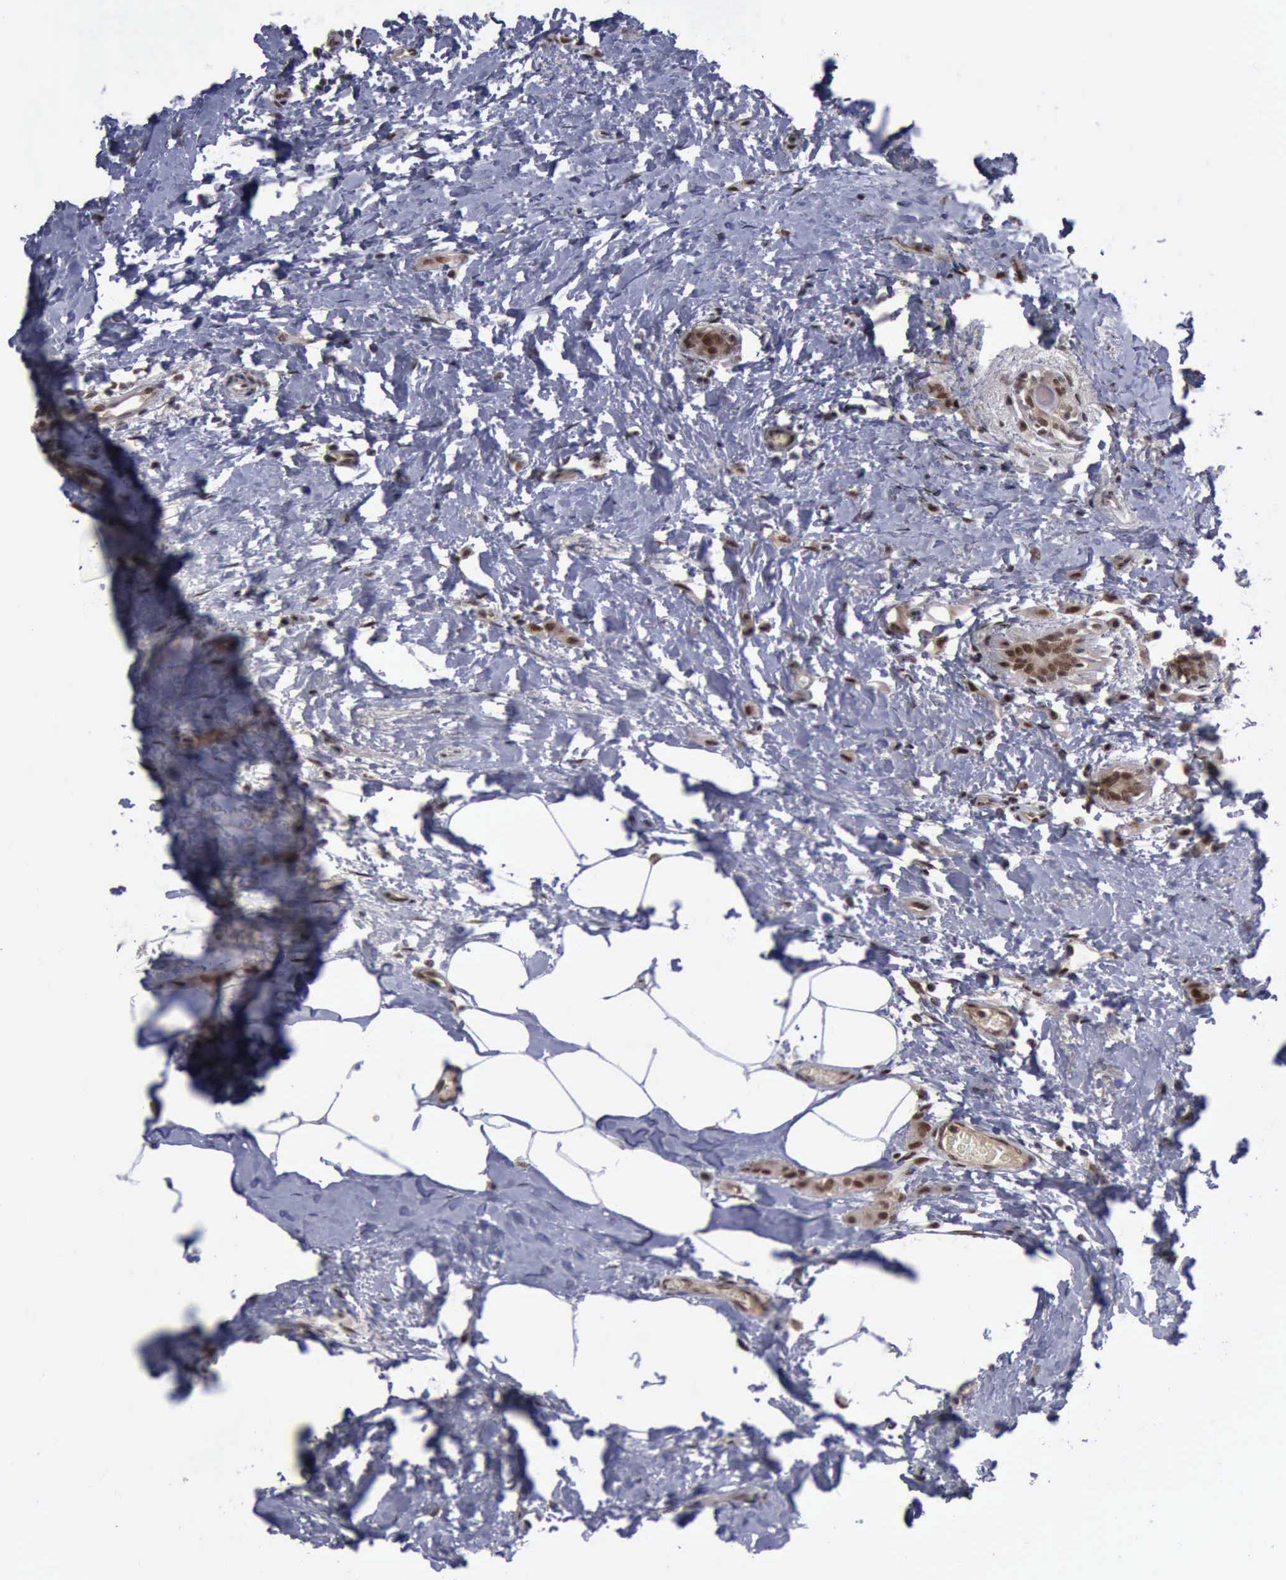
{"staining": {"intensity": "moderate", "quantity": ">75%", "location": "cytoplasmic/membranous,nuclear"}, "tissue": "breast cancer", "cell_type": "Tumor cells", "image_type": "cancer", "snomed": [{"axis": "morphology", "description": "Lobular carcinoma"}, {"axis": "topography", "description": "Breast"}], "caption": "A medium amount of moderate cytoplasmic/membranous and nuclear staining is present in approximately >75% of tumor cells in breast lobular carcinoma tissue.", "gene": "ATM", "patient": {"sex": "female", "age": 55}}